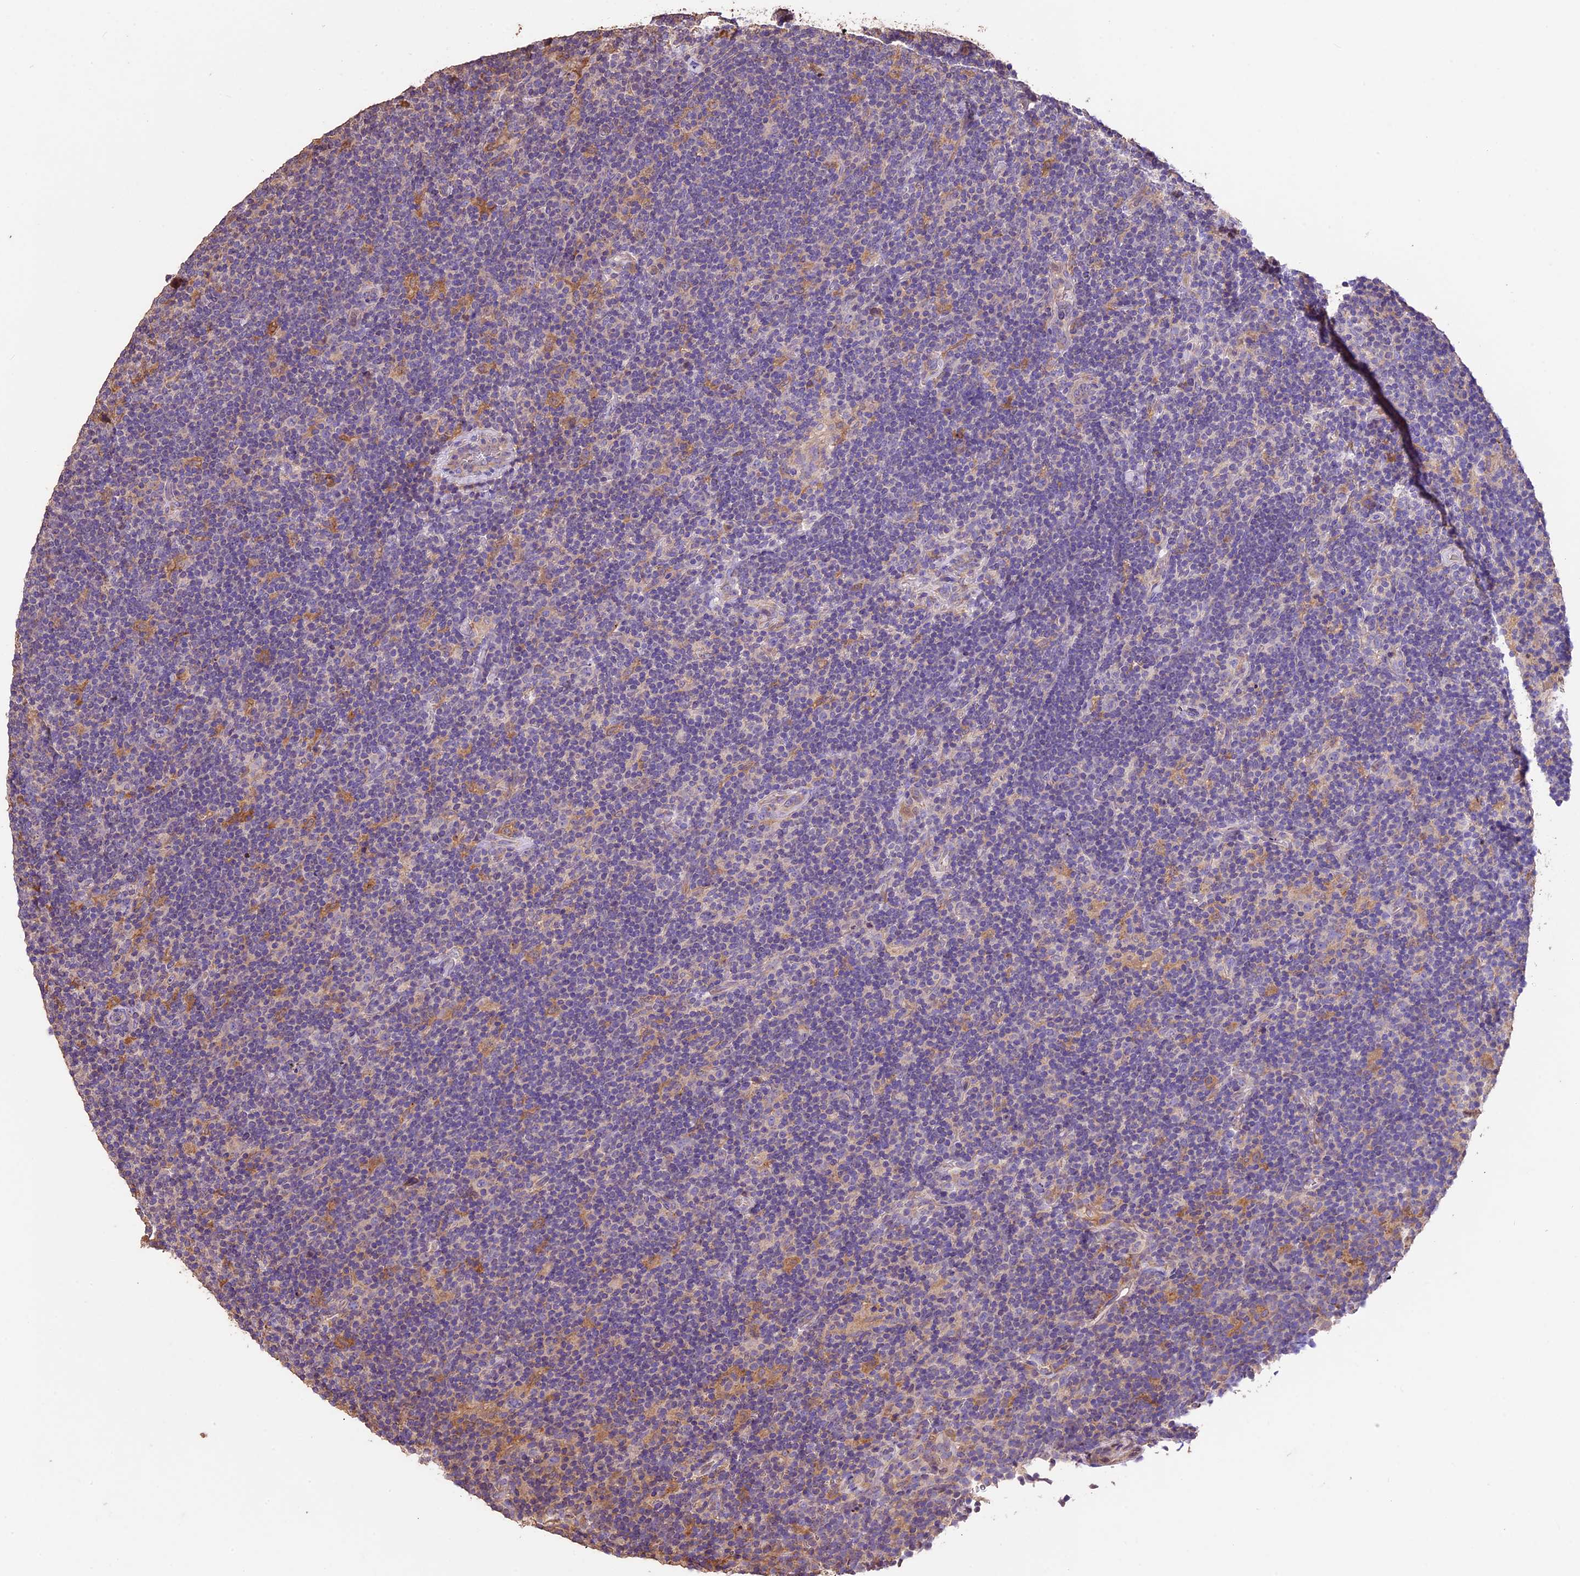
{"staining": {"intensity": "negative", "quantity": "none", "location": "none"}, "tissue": "lymphoma", "cell_type": "Tumor cells", "image_type": "cancer", "snomed": [{"axis": "morphology", "description": "Hodgkin's disease, NOS"}, {"axis": "topography", "description": "Lymph node"}], "caption": "A histopathology image of human Hodgkin's disease is negative for staining in tumor cells.", "gene": "CRLF1", "patient": {"sex": "female", "age": 57}}